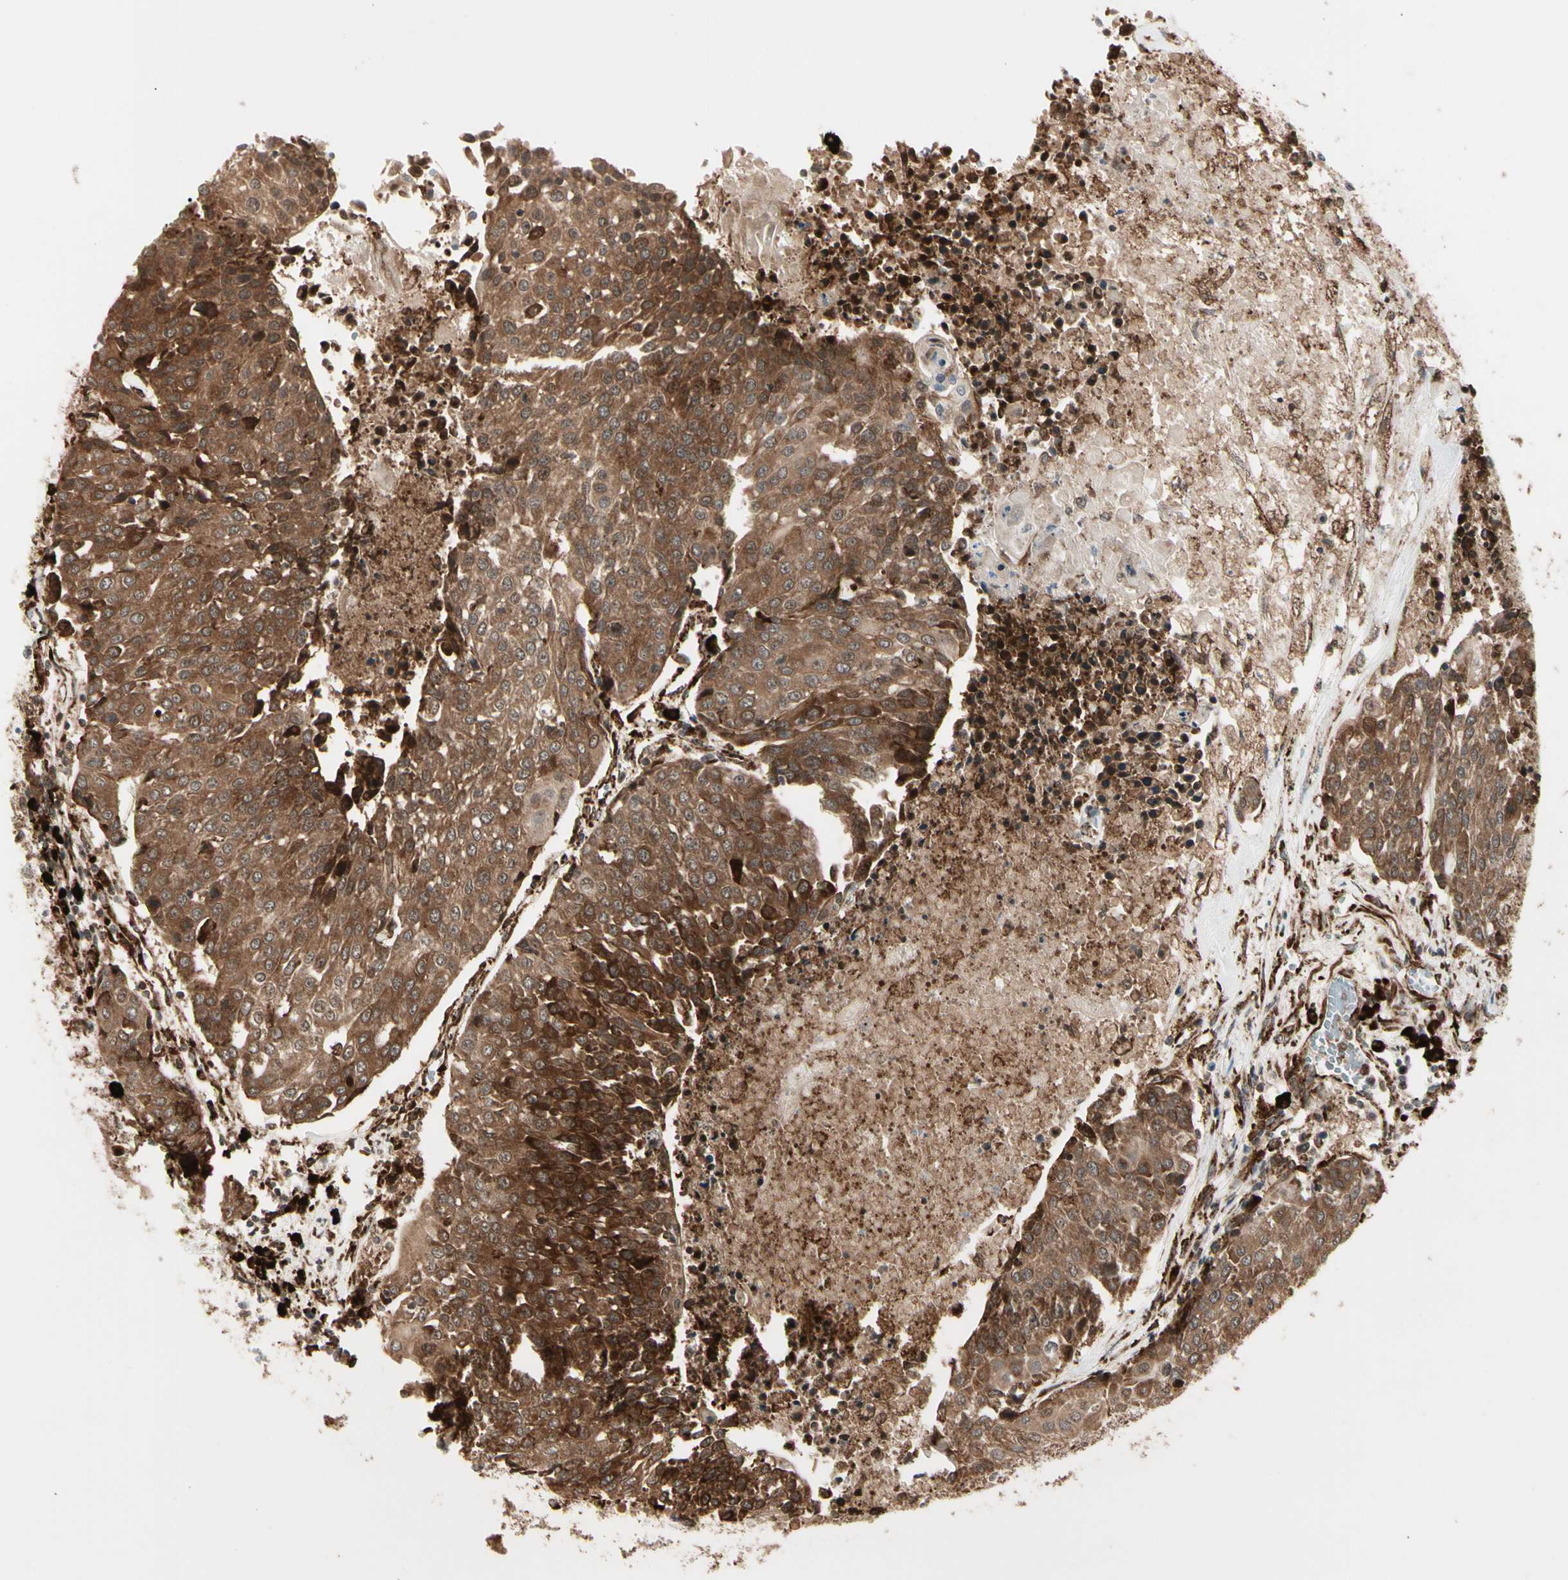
{"staining": {"intensity": "strong", "quantity": ">75%", "location": "cytoplasmic/membranous"}, "tissue": "urothelial cancer", "cell_type": "Tumor cells", "image_type": "cancer", "snomed": [{"axis": "morphology", "description": "Urothelial carcinoma, High grade"}, {"axis": "topography", "description": "Urinary bladder"}], "caption": "Immunohistochemical staining of human high-grade urothelial carcinoma exhibits high levels of strong cytoplasmic/membranous protein expression in approximately >75% of tumor cells. (Stains: DAB (3,3'-diaminobenzidine) in brown, nuclei in blue, Microscopy: brightfield microscopy at high magnification).", "gene": "HSP90B1", "patient": {"sex": "female", "age": 85}}